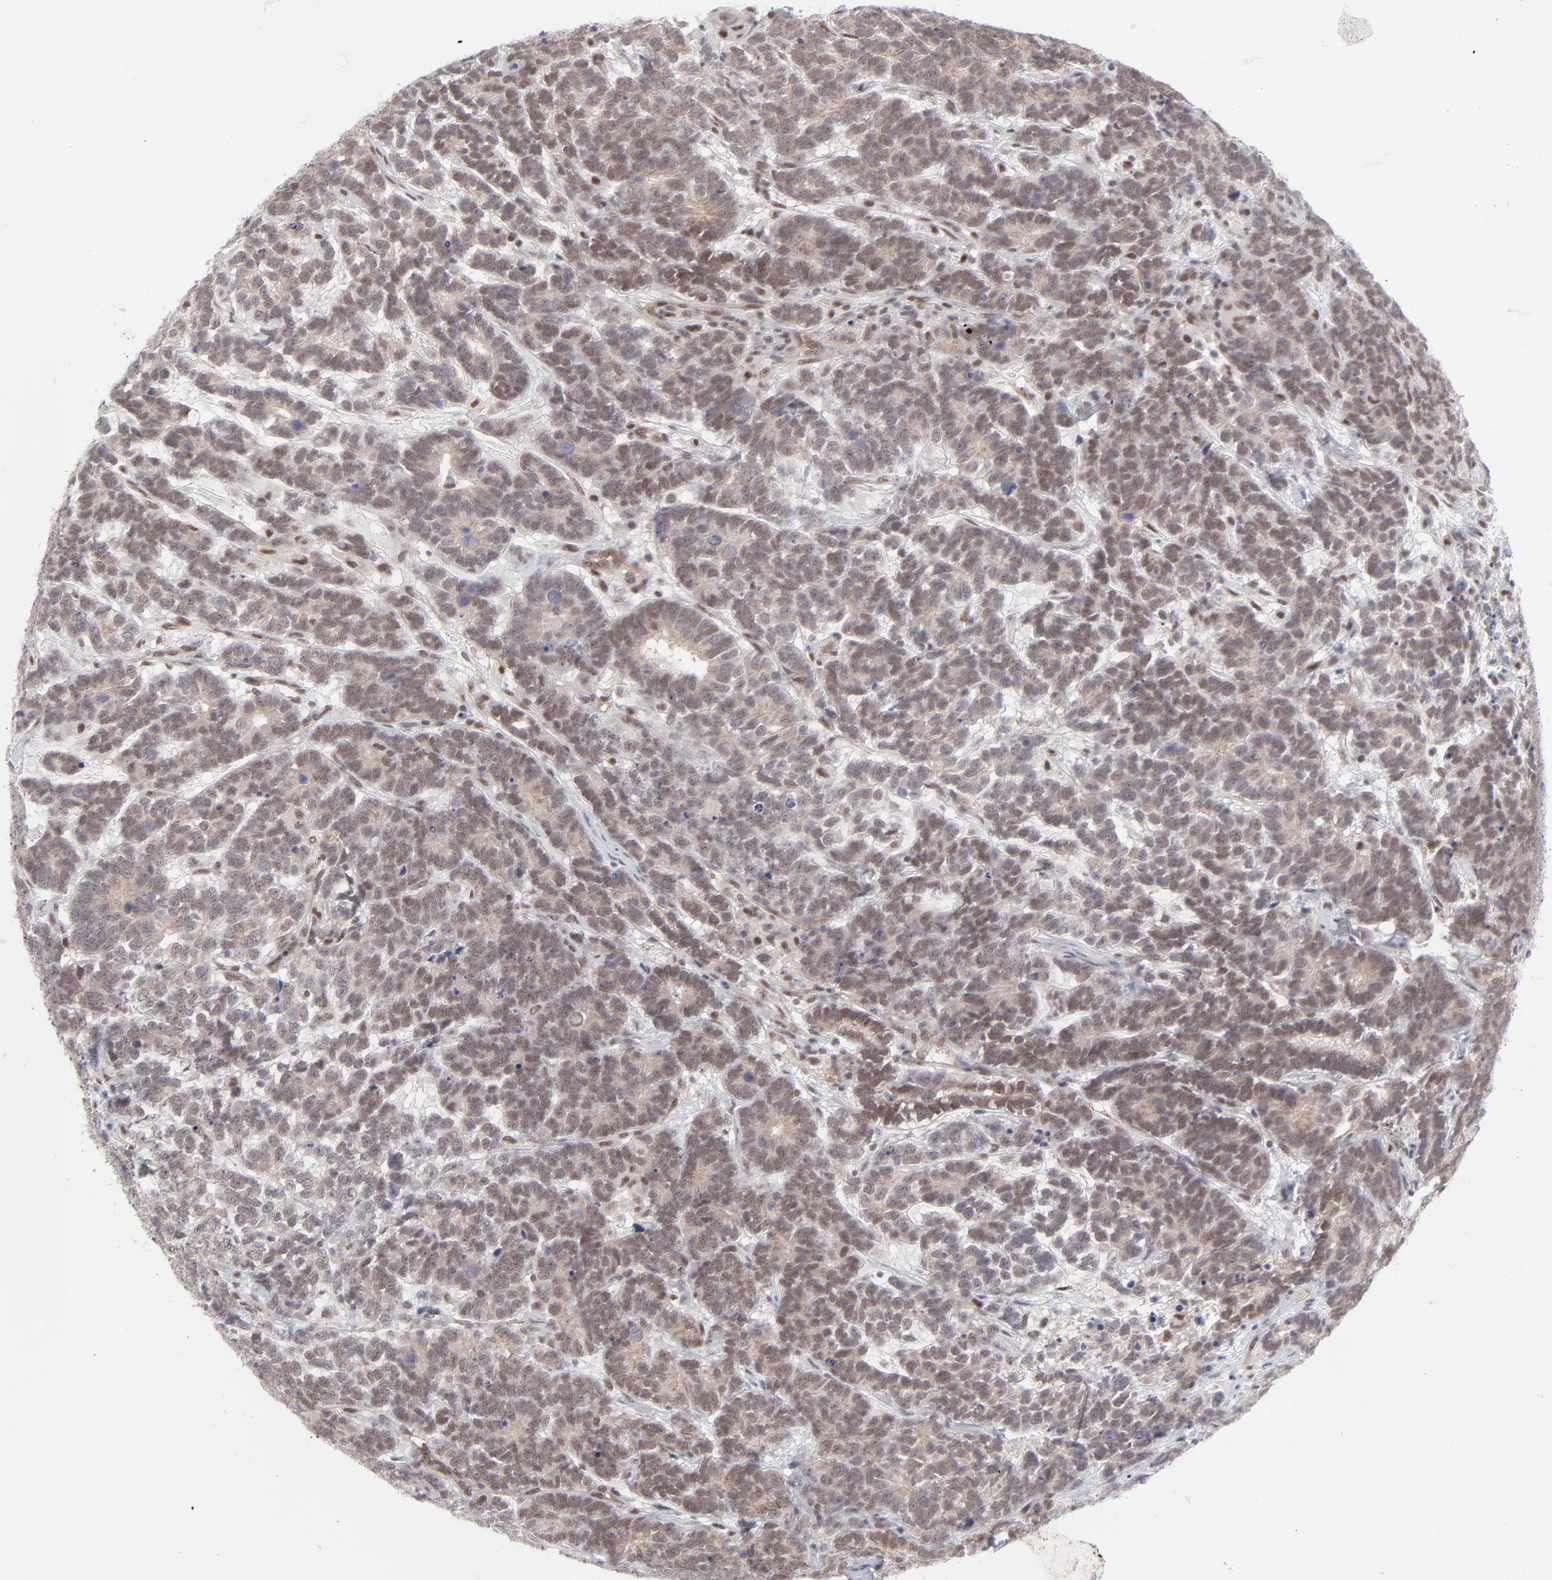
{"staining": {"intensity": "moderate", "quantity": ">75%", "location": "cytoplasmic/membranous,nuclear"}, "tissue": "testis cancer", "cell_type": "Tumor cells", "image_type": "cancer", "snomed": [{"axis": "morphology", "description": "Carcinoma, Embryonal, NOS"}, {"axis": "topography", "description": "Testis"}], "caption": "High-magnification brightfield microscopy of embryonal carcinoma (testis) stained with DAB (brown) and counterstained with hematoxylin (blue). tumor cells exhibit moderate cytoplasmic/membranous and nuclear positivity is identified in about>75% of cells. (DAB IHC with brightfield microscopy, high magnification).", "gene": "NBN", "patient": {"sex": "male", "age": 26}}